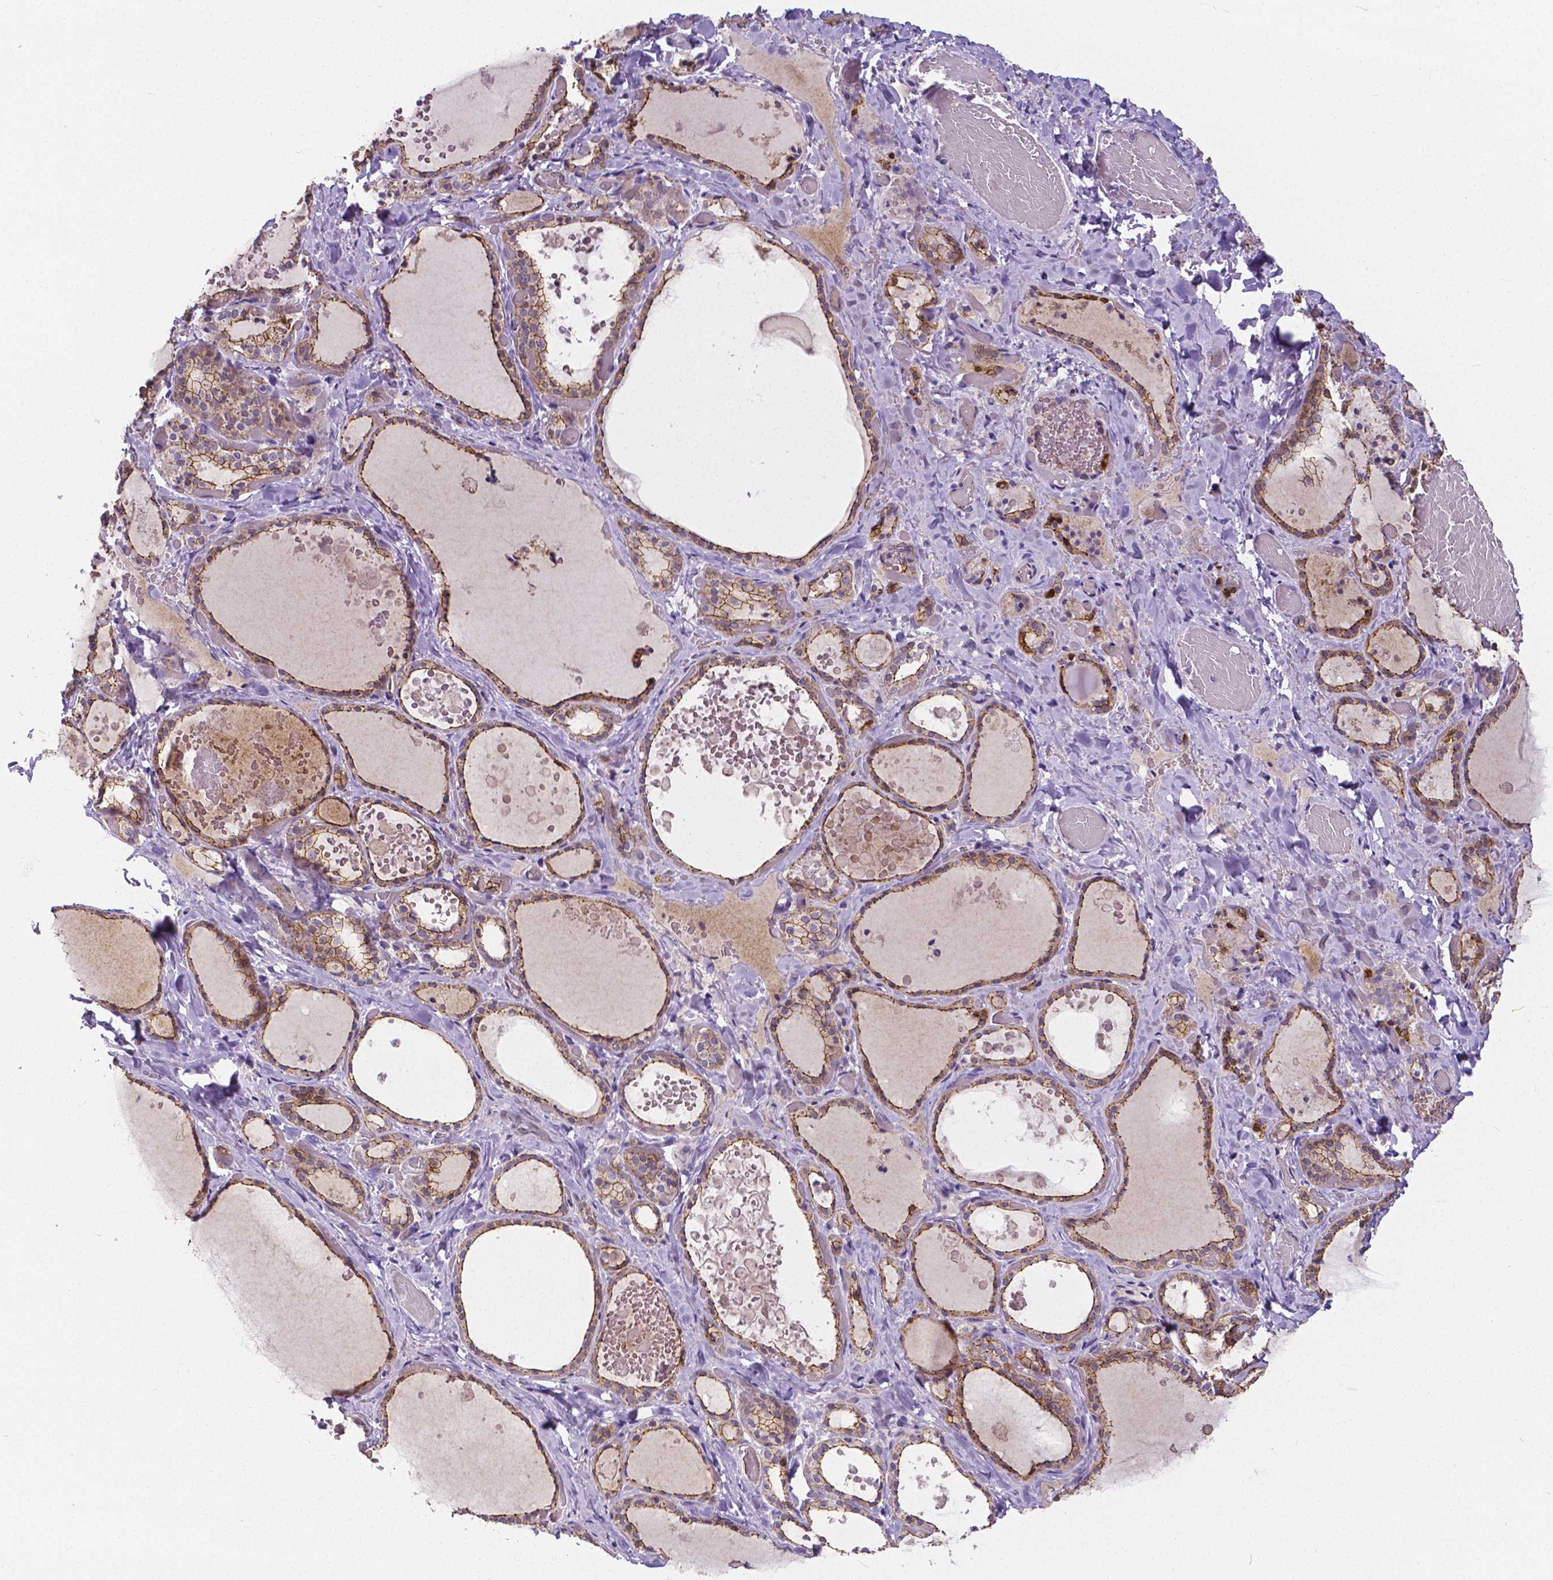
{"staining": {"intensity": "weak", "quantity": ">75%", "location": "cytoplasmic/membranous"}, "tissue": "thyroid gland", "cell_type": "Glandular cells", "image_type": "normal", "snomed": [{"axis": "morphology", "description": "Normal tissue, NOS"}, {"axis": "topography", "description": "Thyroid gland"}], "caption": "Immunohistochemical staining of unremarkable human thyroid gland reveals >75% levels of weak cytoplasmic/membranous protein expression in about >75% of glandular cells.", "gene": "OCLN", "patient": {"sex": "female", "age": 56}}